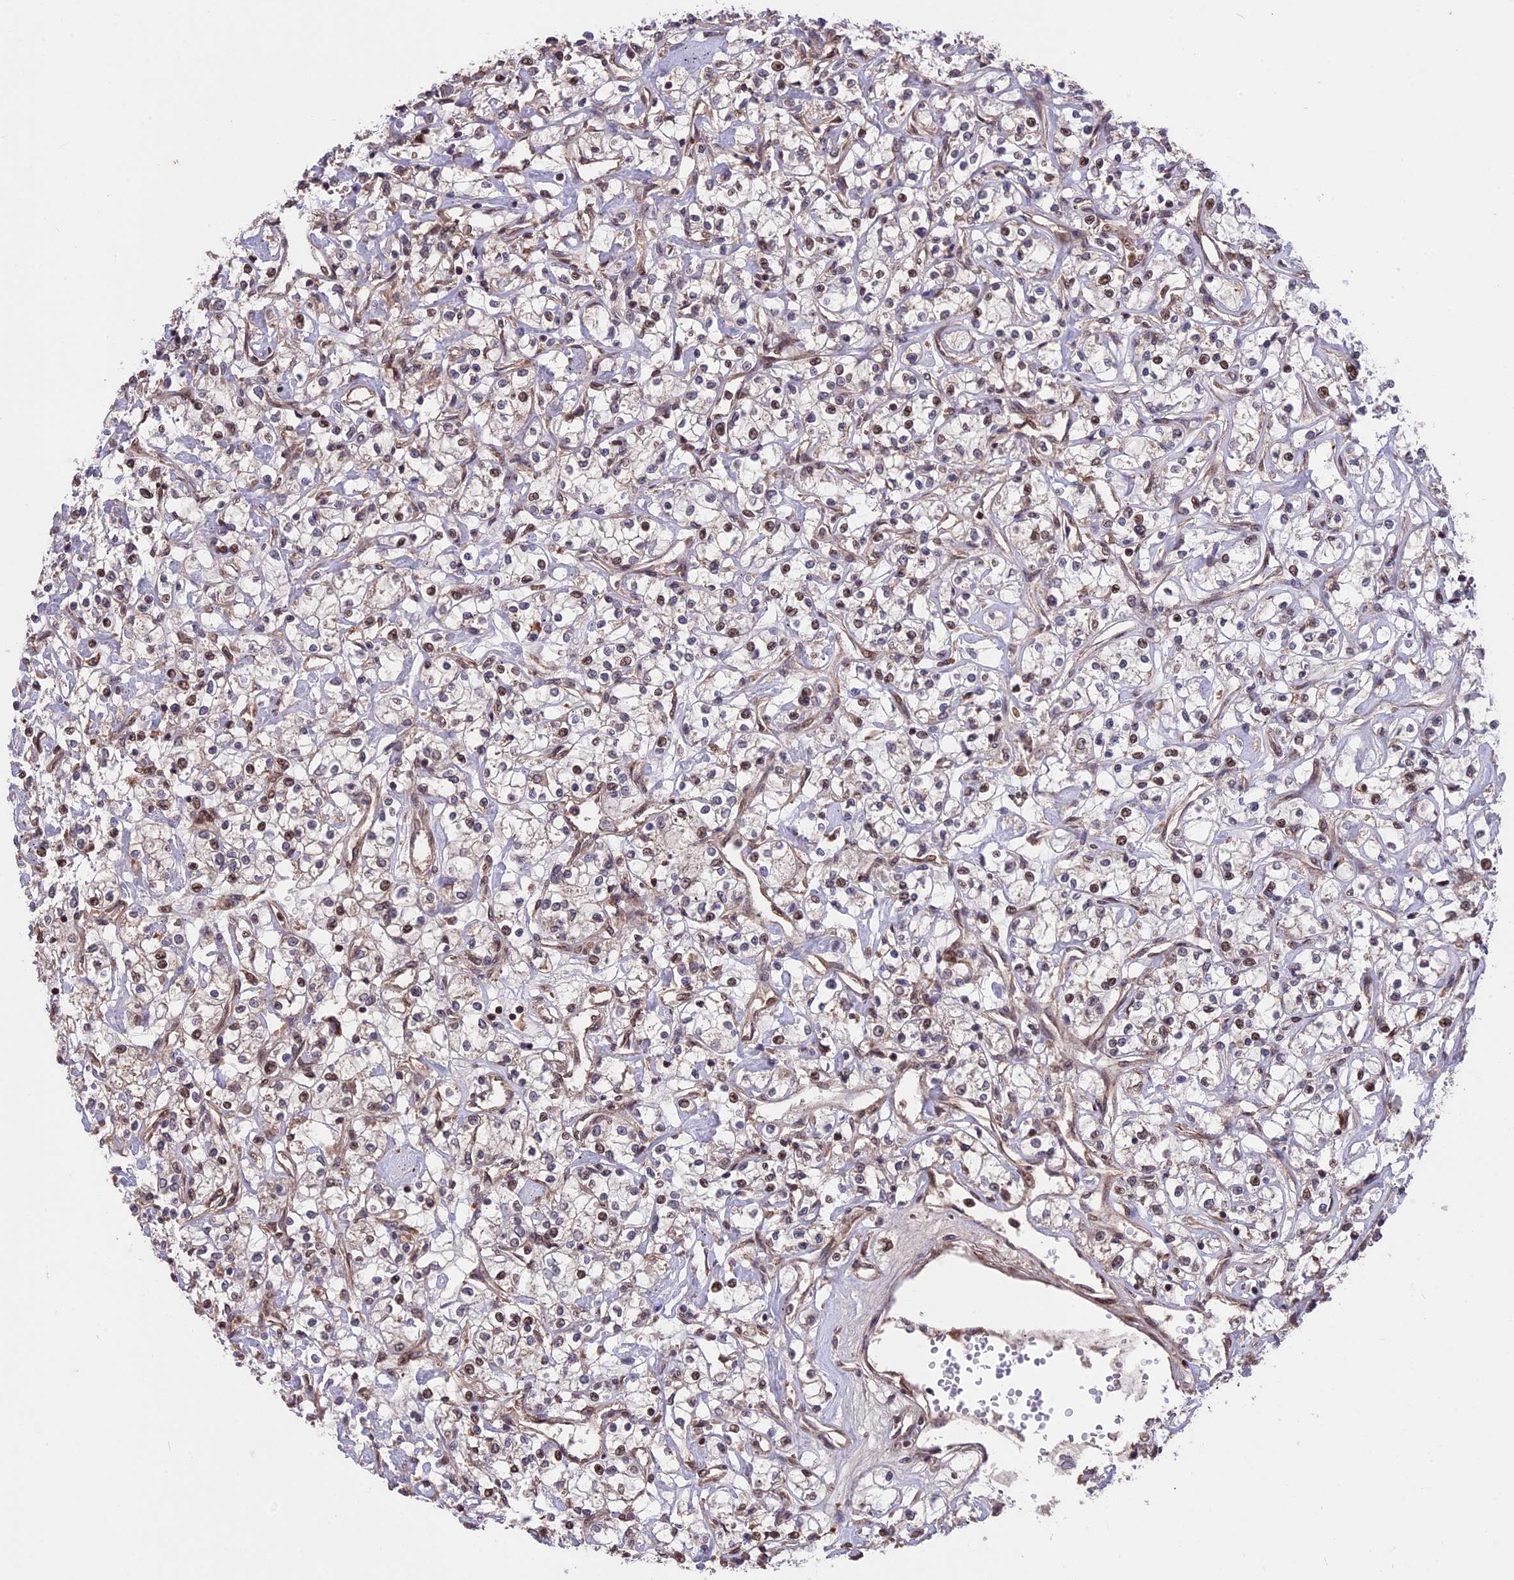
{"staining": {"intensity": "moderate", "quantity": "25%-75%", "location": "cytoplasmic/membranous,nuclear"}, "tissue": "renal cancer", "cell_type": "Tumor cells", "image_type": "cancer", "snomed": [{"axis": "morphology", "description": "Adenocarcinoma, NOS"}, {"axis": "topography", "description": "Kidney"}], "caption": "Tumor cells demonstrate moderate cytoplasmic/membranous and nuclear expression in about 25%-75% of cells in renal adenocarcinoma.", "gene": "ZNF598", "patient": {"sex": "female", "age": 59}}